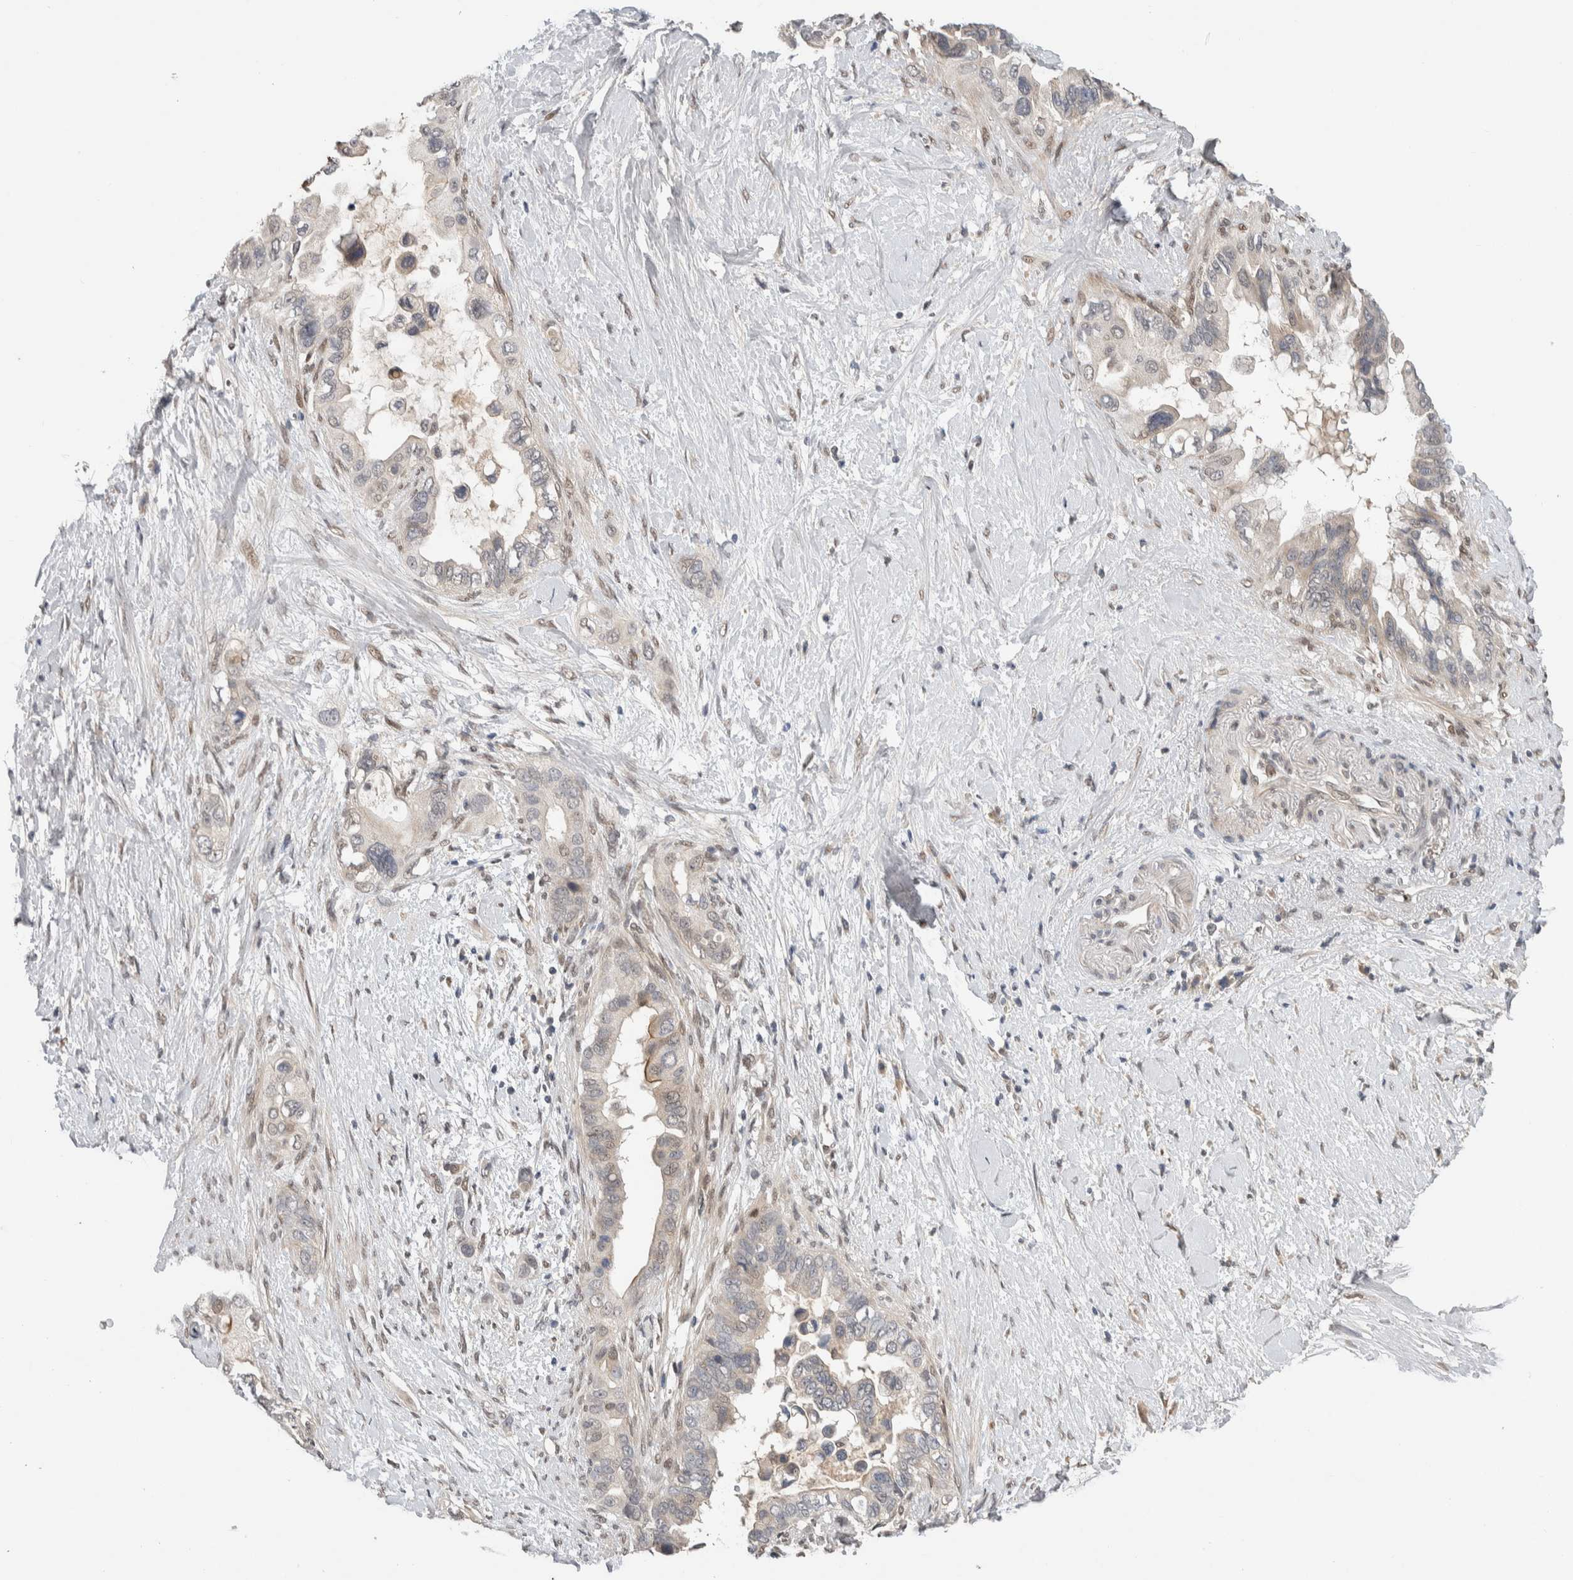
{"staining": {"intensity": "weak", "quantity": "<25%", "location": "cytoplasmic/membranous"}, "tissue": "pancreatic cancer", "cell_type": "Tumor cells", "image_type": "cancer", "snomed": [{"axis": "morphology", "description": "Adenocarcinoma, NOS"}, {"axis": "topography", "description": "Pancreas"}], "caption": "The histopathology image exhibits no significant expression in tumor cells of adenocarcinoma (pancreatic). (Brightfield microscopy of DAB immunohistochemistry at high magnification).", "gene": "CYSRT1", "patient": {"sex": "female", "age": 56}}